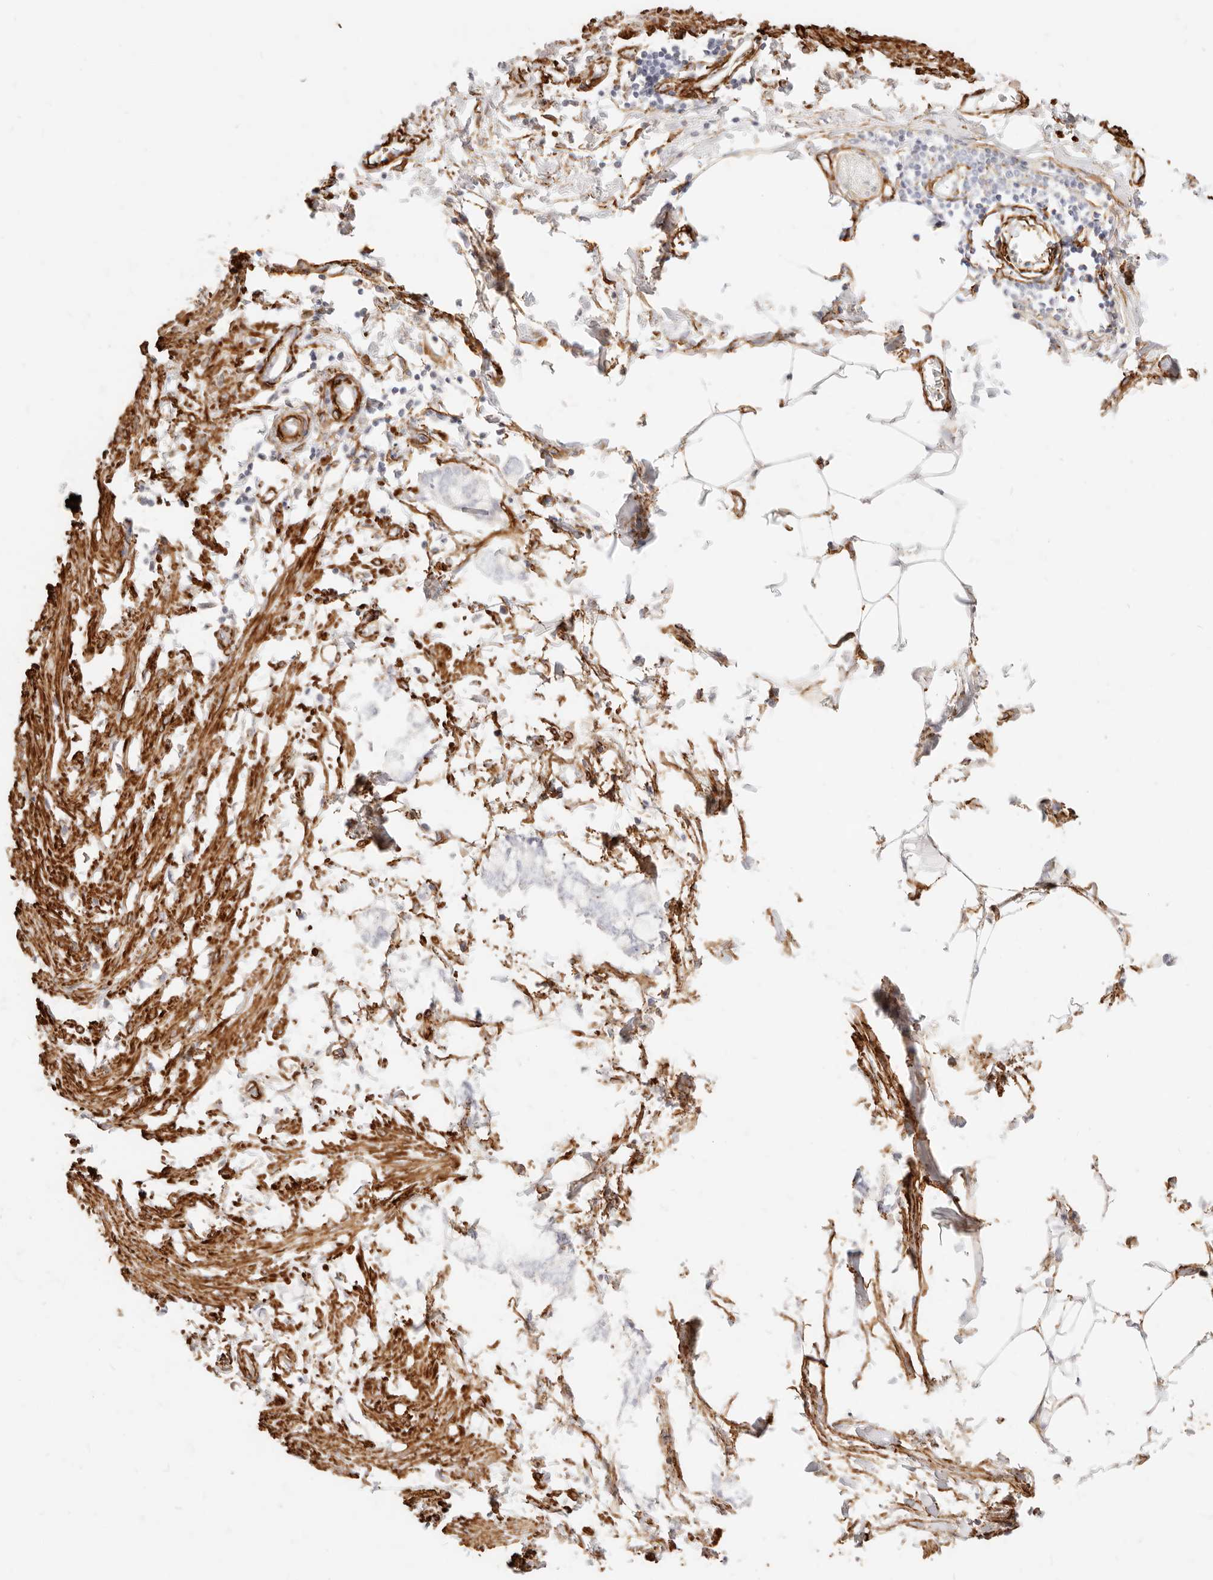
{"staining": {"intensity": "strong", "quantity": ">75%", "location": "cytoplasmic/membranous"}, "tissue": "smooth muscle", "cell_type": "Smooth muscle cells", "image_type": "normal", "snomed": [{"axis": "morphology", "description": "Normal tissue, NOS"}, {"axis": "morphology", "description": "Adenocarcinoma, NOS"}, {"axis": "topography", "description": "Smooth muscle"}, {"axis": "topography", "description": "Colon"}], "caption": "A histopathology image of human smooth muscle stained for a protein demonstrates strong cytoplasmic/membranous brown staining in smooth muscle cells. (IHC, brightfield microscopy, high magnification).", "gene": "TMTC2", "patient": {"sex": "male", "age": 14}}